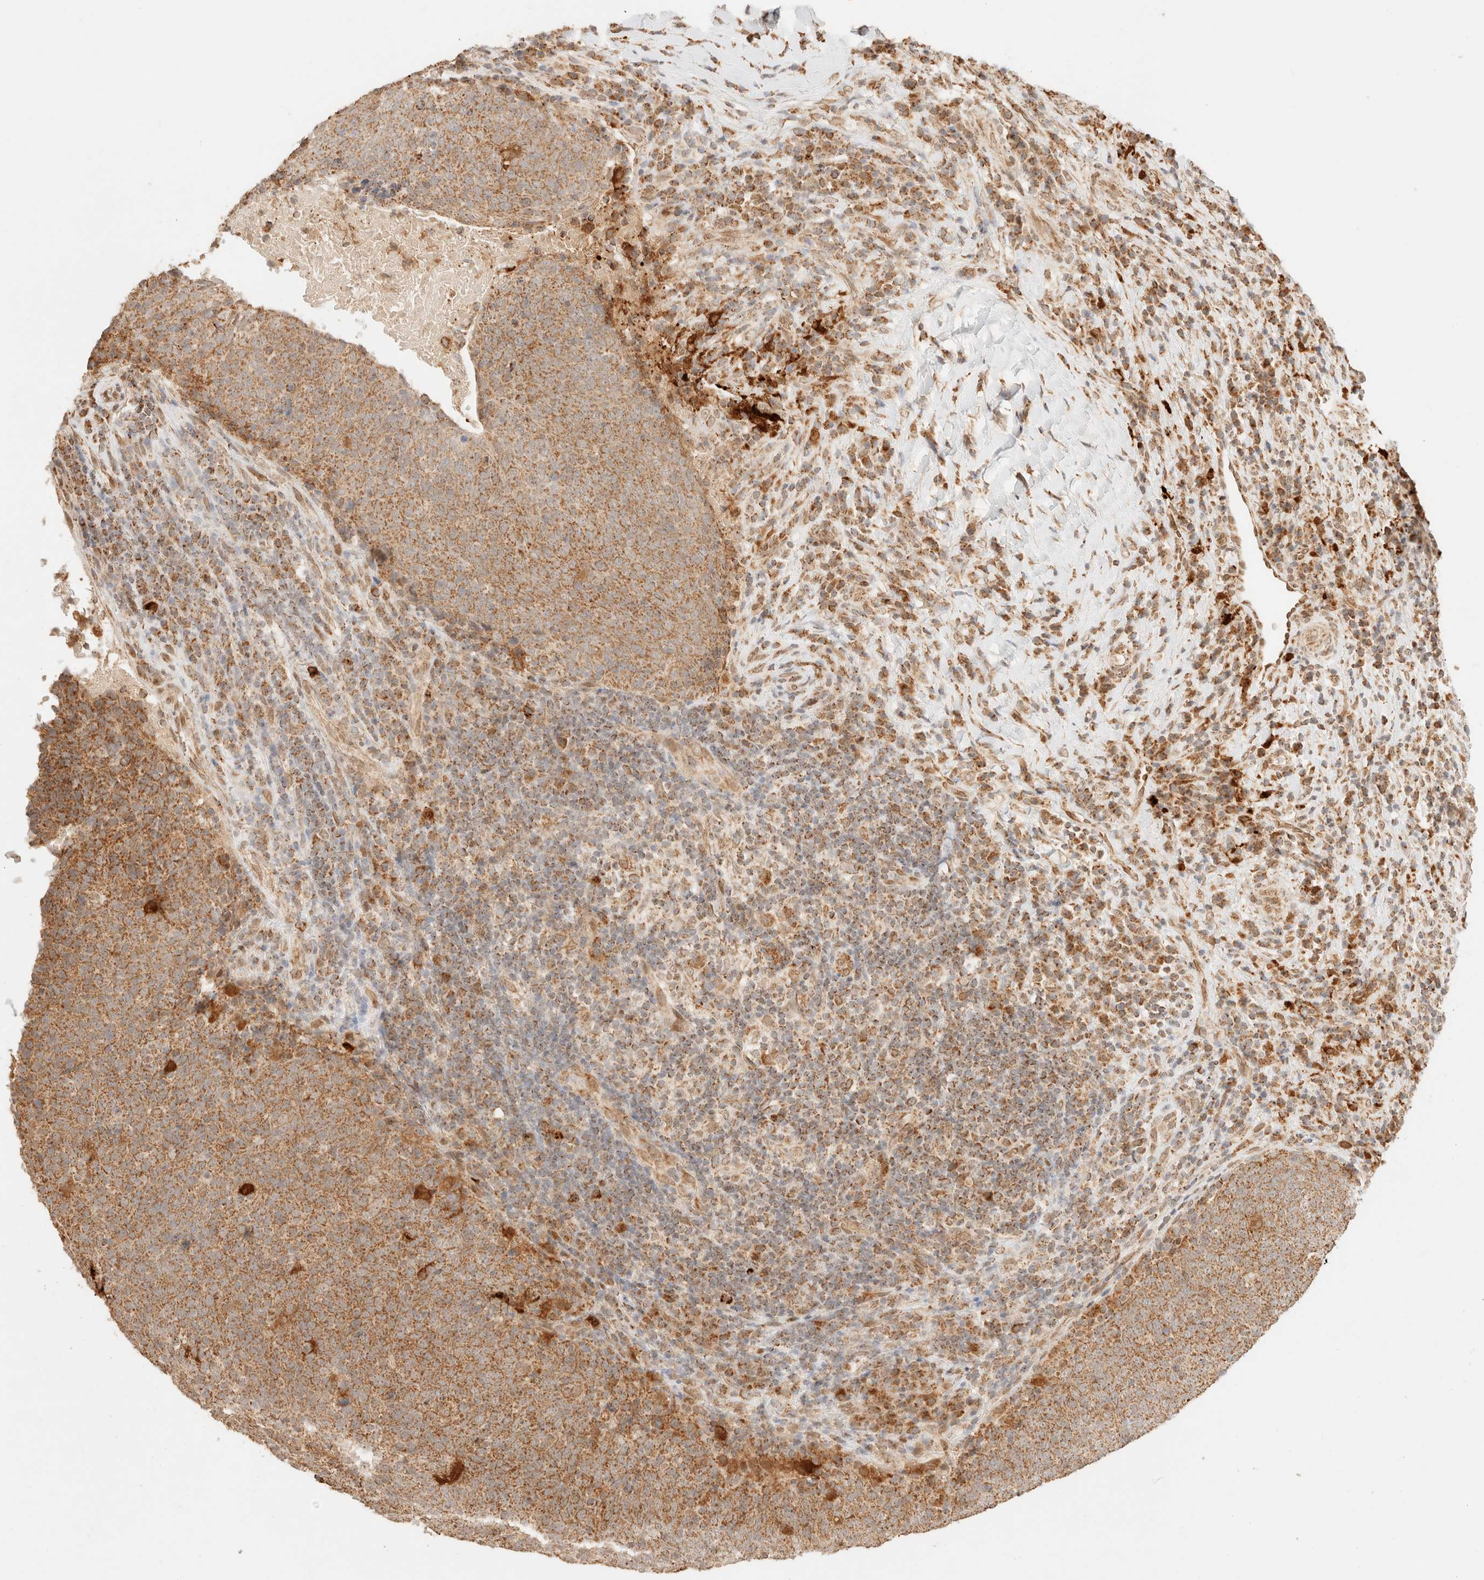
{"staining": {"intensity": "moderate", "quantity": ">75%", "location": "cytoplasmic/membranous"}, "tissue": "head and neck cancer", "cell_type": "Tumor cells", "image_type": "cancer", "snomed": [{"axis": "morphology", "description": "Squamous cell carcinoma, NOS"}, {"axis": "morphology", "description": "Squamous cell carcinoma, metastatic, NOS"}, {"axis": "topography", "description": "Lymph node"}, {"axis": "topography", "description": "Head-Neck"}], "caption": "Immunohistochemistry (DAB) staining of human head and neck cancer shows moderate cytoplasmic/membranous protein positivity in about >75% of tumor cells.", "gene": "TACO1", "patient": {"sex": "male", "age": 62}}